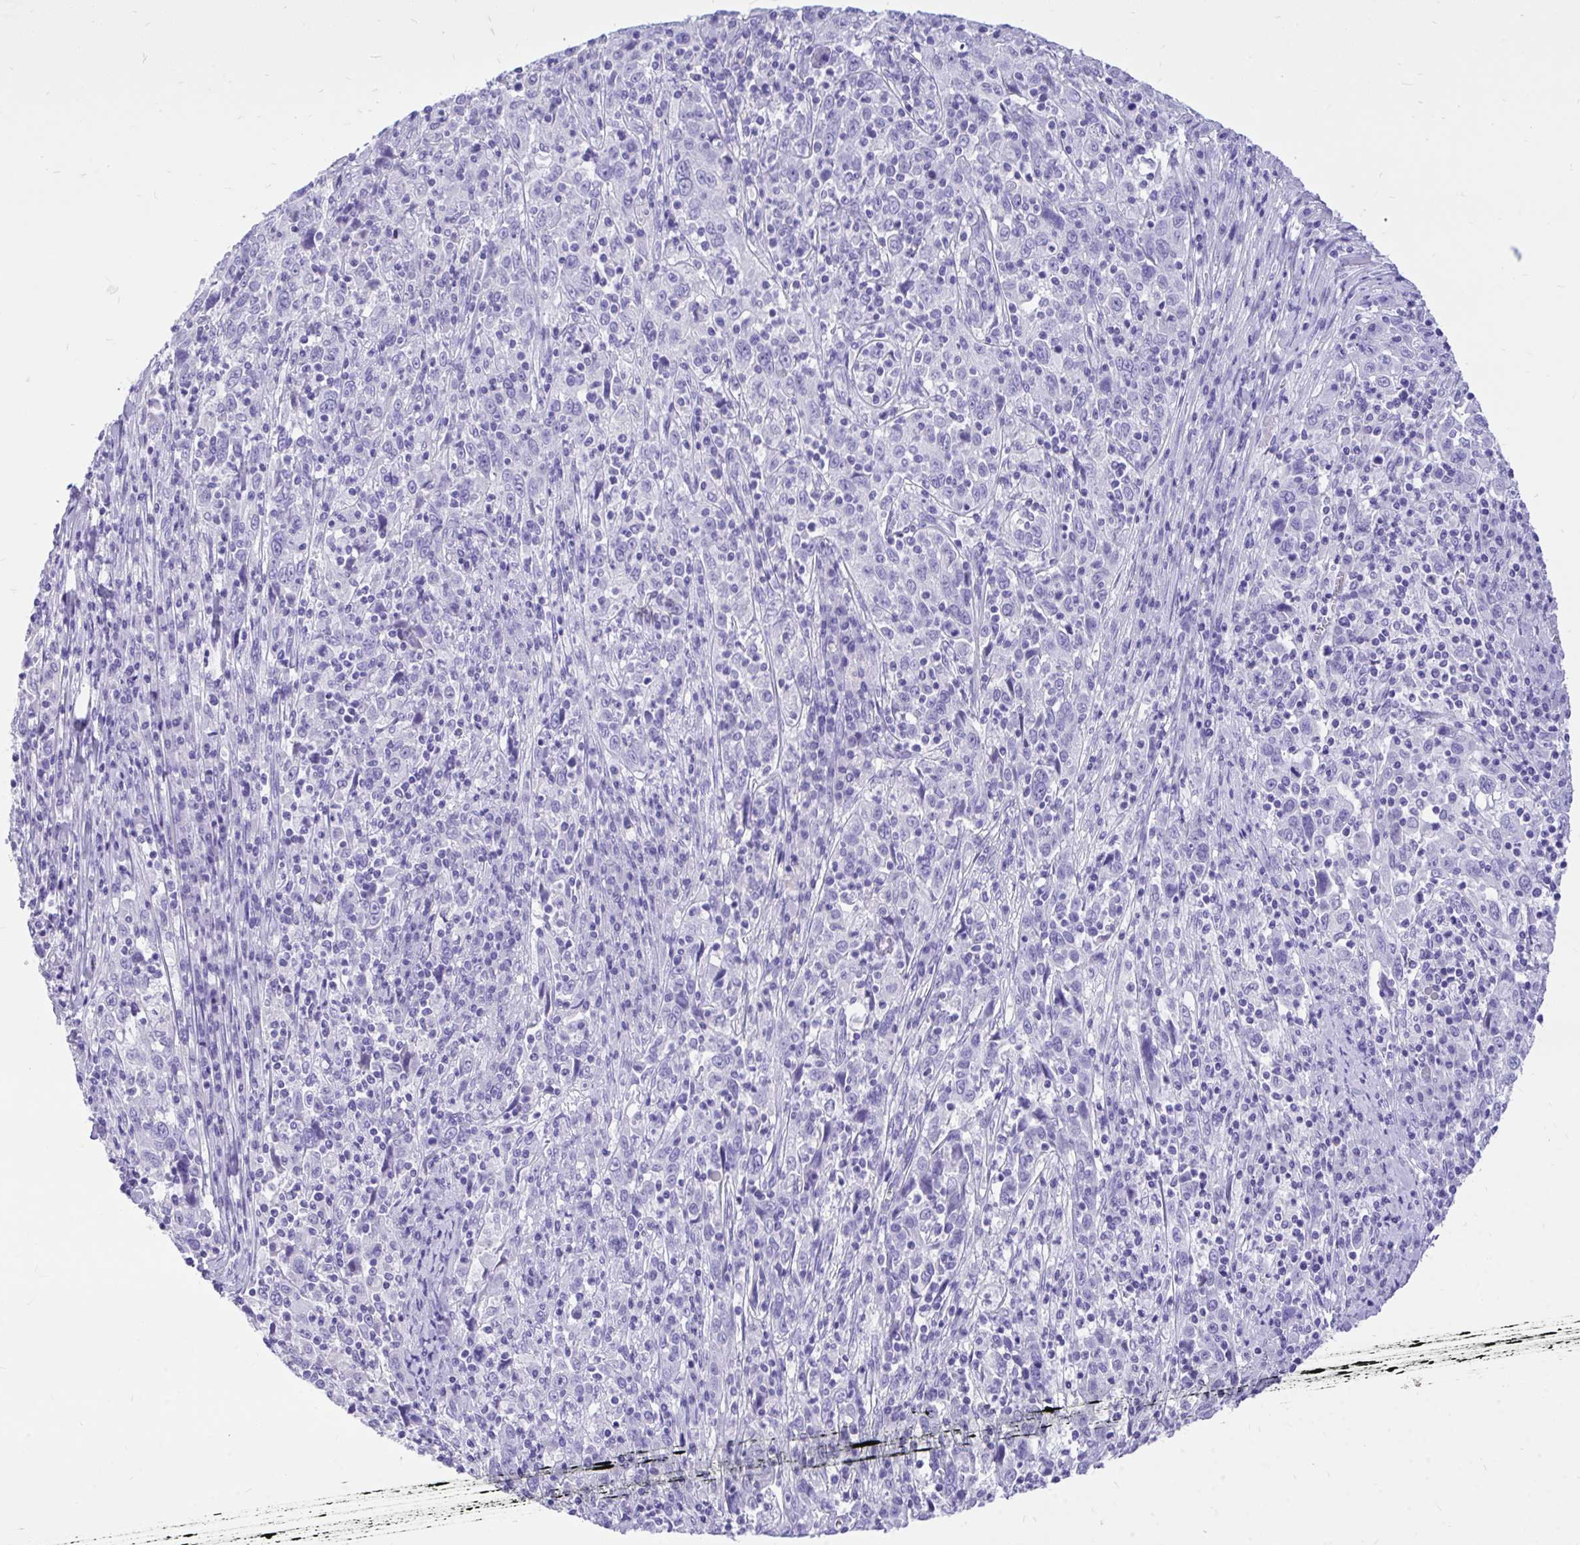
{"staining": {"intensity": "negative", "quantity": "none", "location": "none"}, "tissue": "cervical cancer", "cell_type": "Tumor cells", "image_type": "cancer", "snomed": [{"axis": "morphology", "description": "Squamous cell carcinoma, NOS"}, {"axis": "topography", "description": "Cervix"}], "caption": "High magnification brightfield microscopy of cervical squamous cell carcinoma stained with DAB (3,3'-diaminobenzidine) (brown) and counterstained with hematoxylin (blue): tumor cells show no significant positivity.", "gene": "MON1A", "patient": {"sex": "female", "age": 46}}